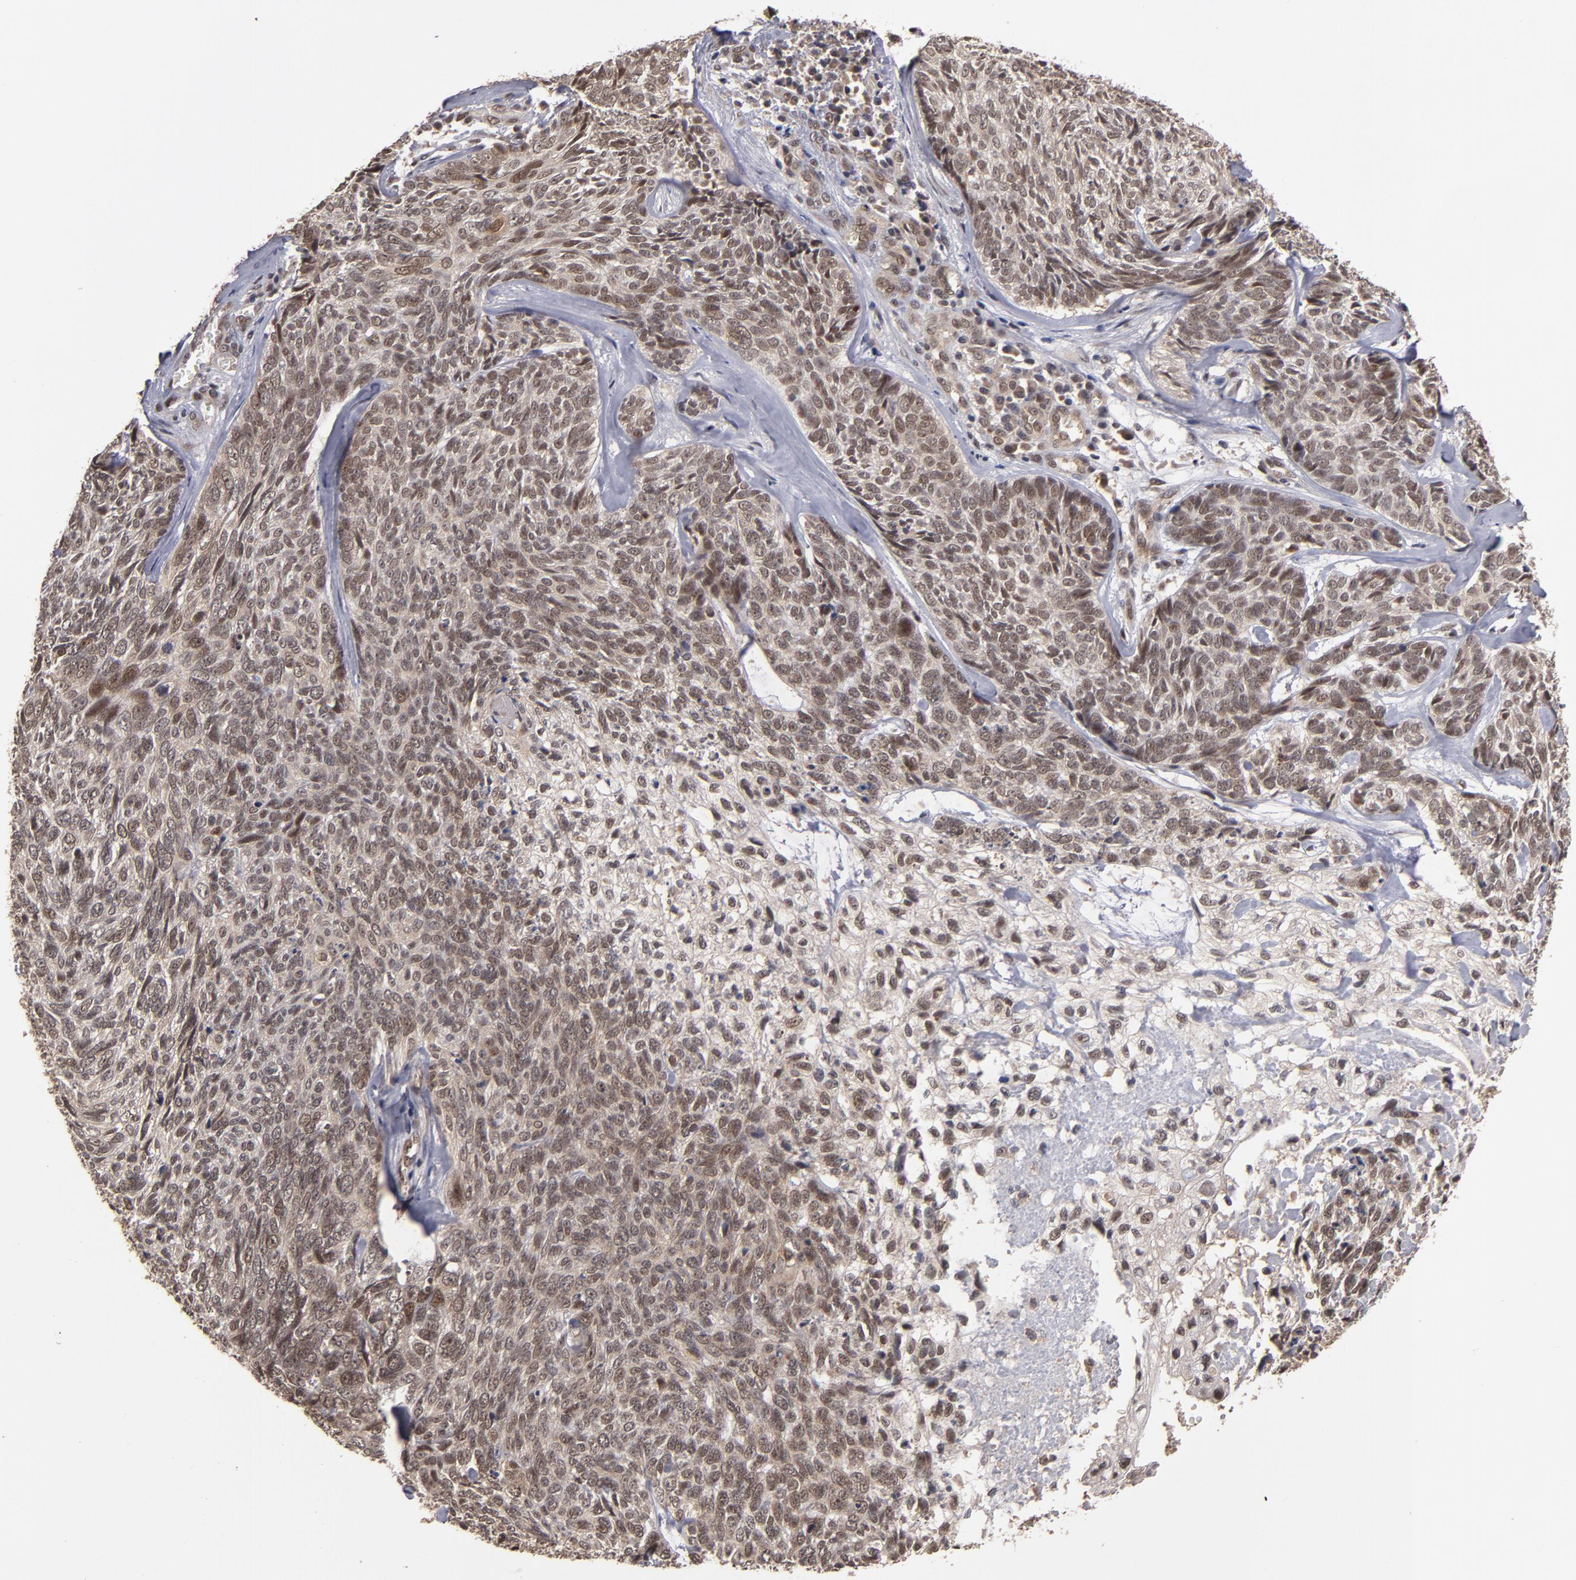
{"staining": {"intensity": "weak", "quantity": ">75%", "location": "cytoplasmic/membranous,nuclear"}, "tissue": "skin cancer", "cell_type": "Tumor cells", "image_type": "cancer", "snomed": [{"axis": "morphology", "description": "Basal cell carcinoma"}, {"axis": "topography", "description": "Skin"}], "caption": "Protein staining of basal cell carcinoma (skin) tissue exhibits weak cytoplasmic/membranous and nuclear expression in about >75% of tumor cells. The protein is stained brown, and the nuclei are stained in blue (DAB (3,3'-diaminobenzidine) IHC with brightfield microscopy, high magnification).", "gene": "CUL5", "patient": {"sex": "male", "age": 72}}